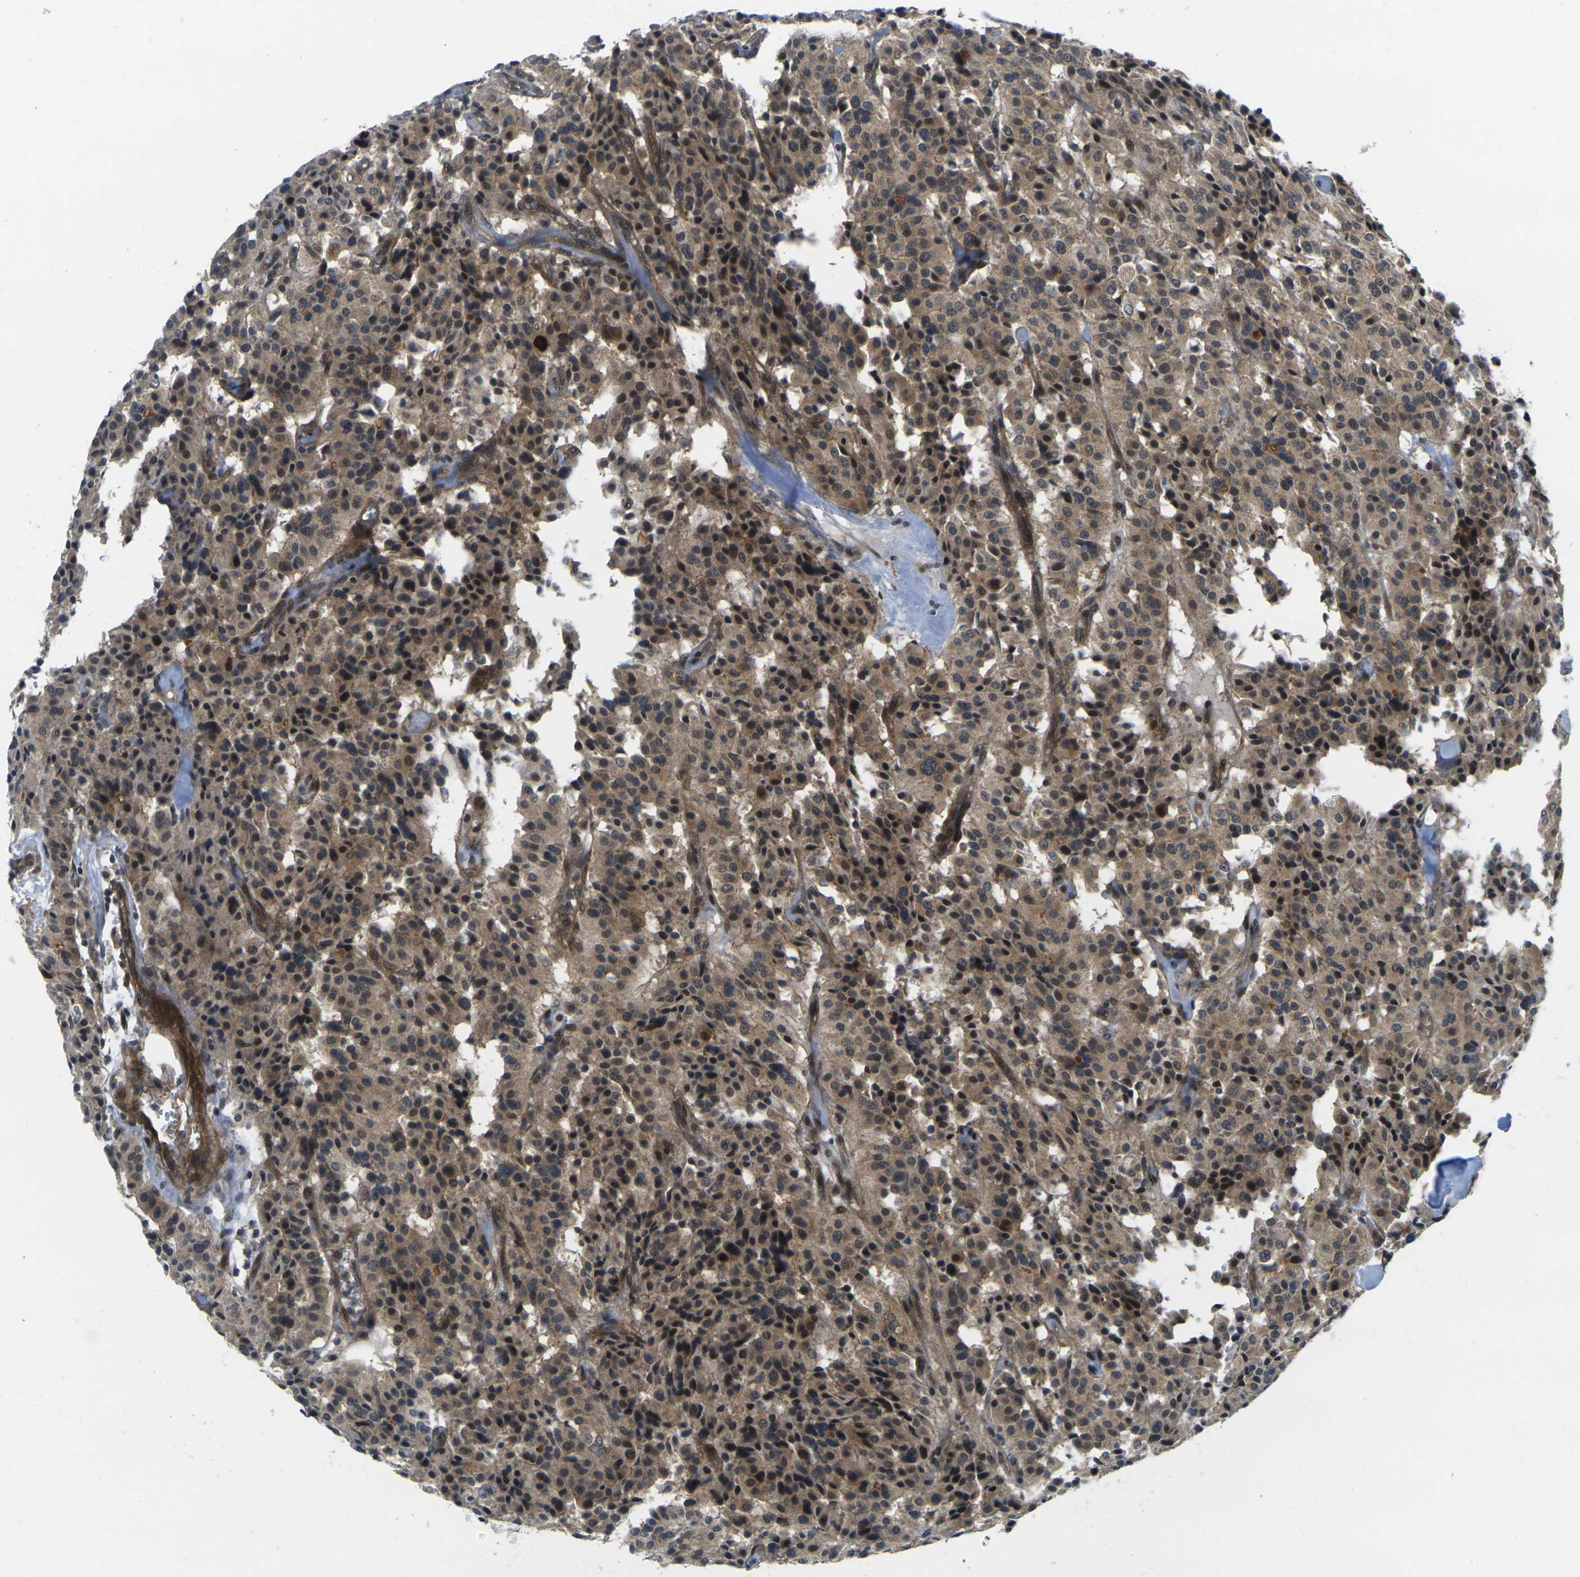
{"staining": {"intensity": "strong", "quantity": ">75%", "location": "cytoplasmic/membranous,nuclear"}, "tissue": "carcinoid", "cell_type": "Tumor cells", "image_type": "cancer", "snomed": [{"axis": "morphology", "description": "Carcinoid, malignant, NOS"}, {"axis": "topography", "description": "Lung"}], "caption": "IHC (DAB) staining of human malignant carcinoid displays strong cytoplasmic/membranous and nuclear protein expression in approximately >75% of tumor cells.", "gene": "KCTD10", "patient": {"sex": "male", "age": 30}}